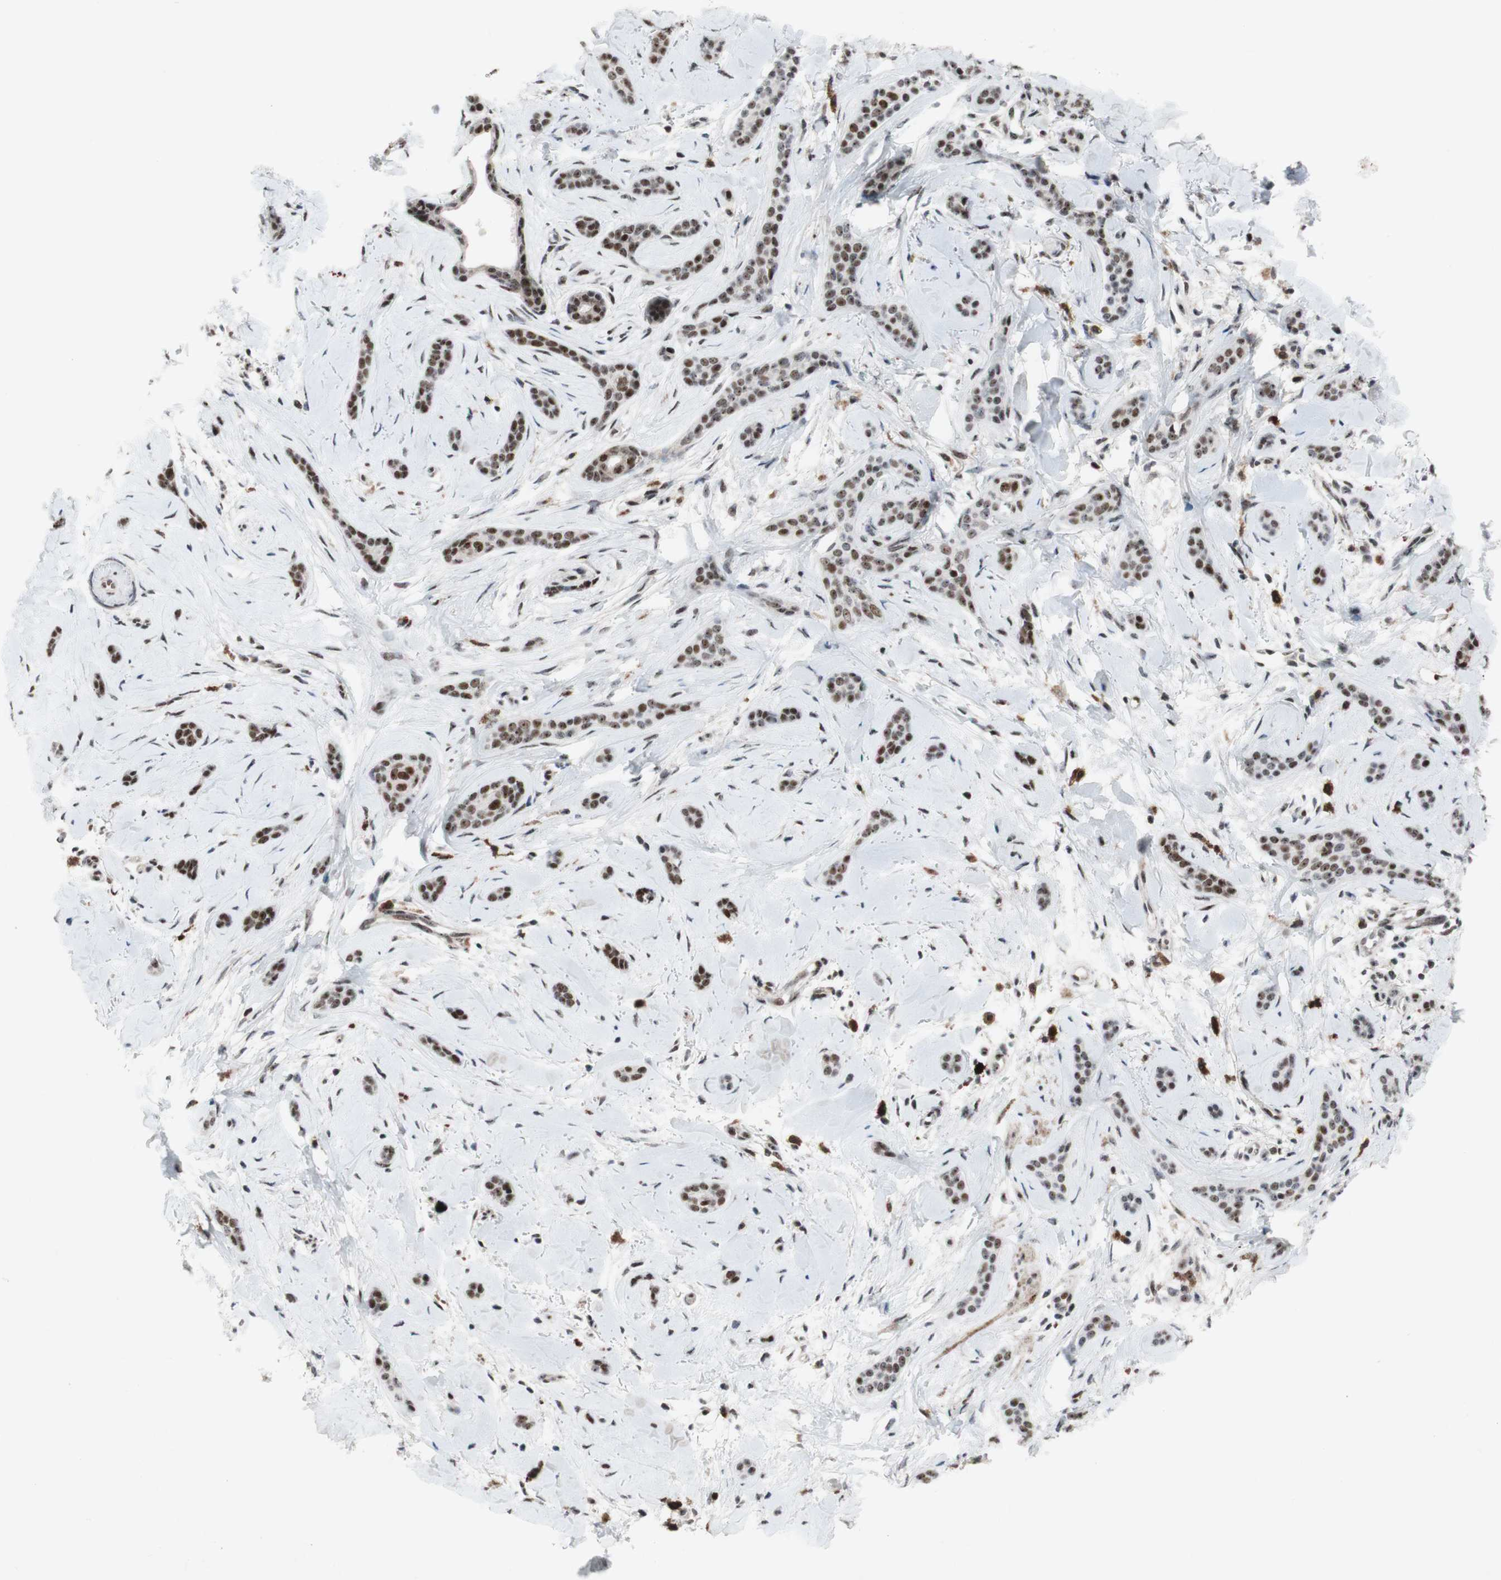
{"staining": {"intensity": "moderate", "quantity": ">75%", "location": "nuclear"}, "tissue": "skin cancer", "cell_type": "Tumor cells", "image_type": "cancer", "snomed": [{"axis": "morphology", "description": "Basal cell carcinoma"}, {"axis": "morphology", "description": "Adnexal tumor, benign"}, {"axis": "topography", "description": "Skin"}], "caption": "Immunohistochemistry histopathology image of neoplastic tissue: human skin cancer stained using immunohistochemistry (IHC) shows medium levels of moderate protein expression localized specifically in the nuclear of tumor cells, appearing as a nuclear brown color.", "gene": "POLR1A", "patient": {"sex": "female", "age": 42}}